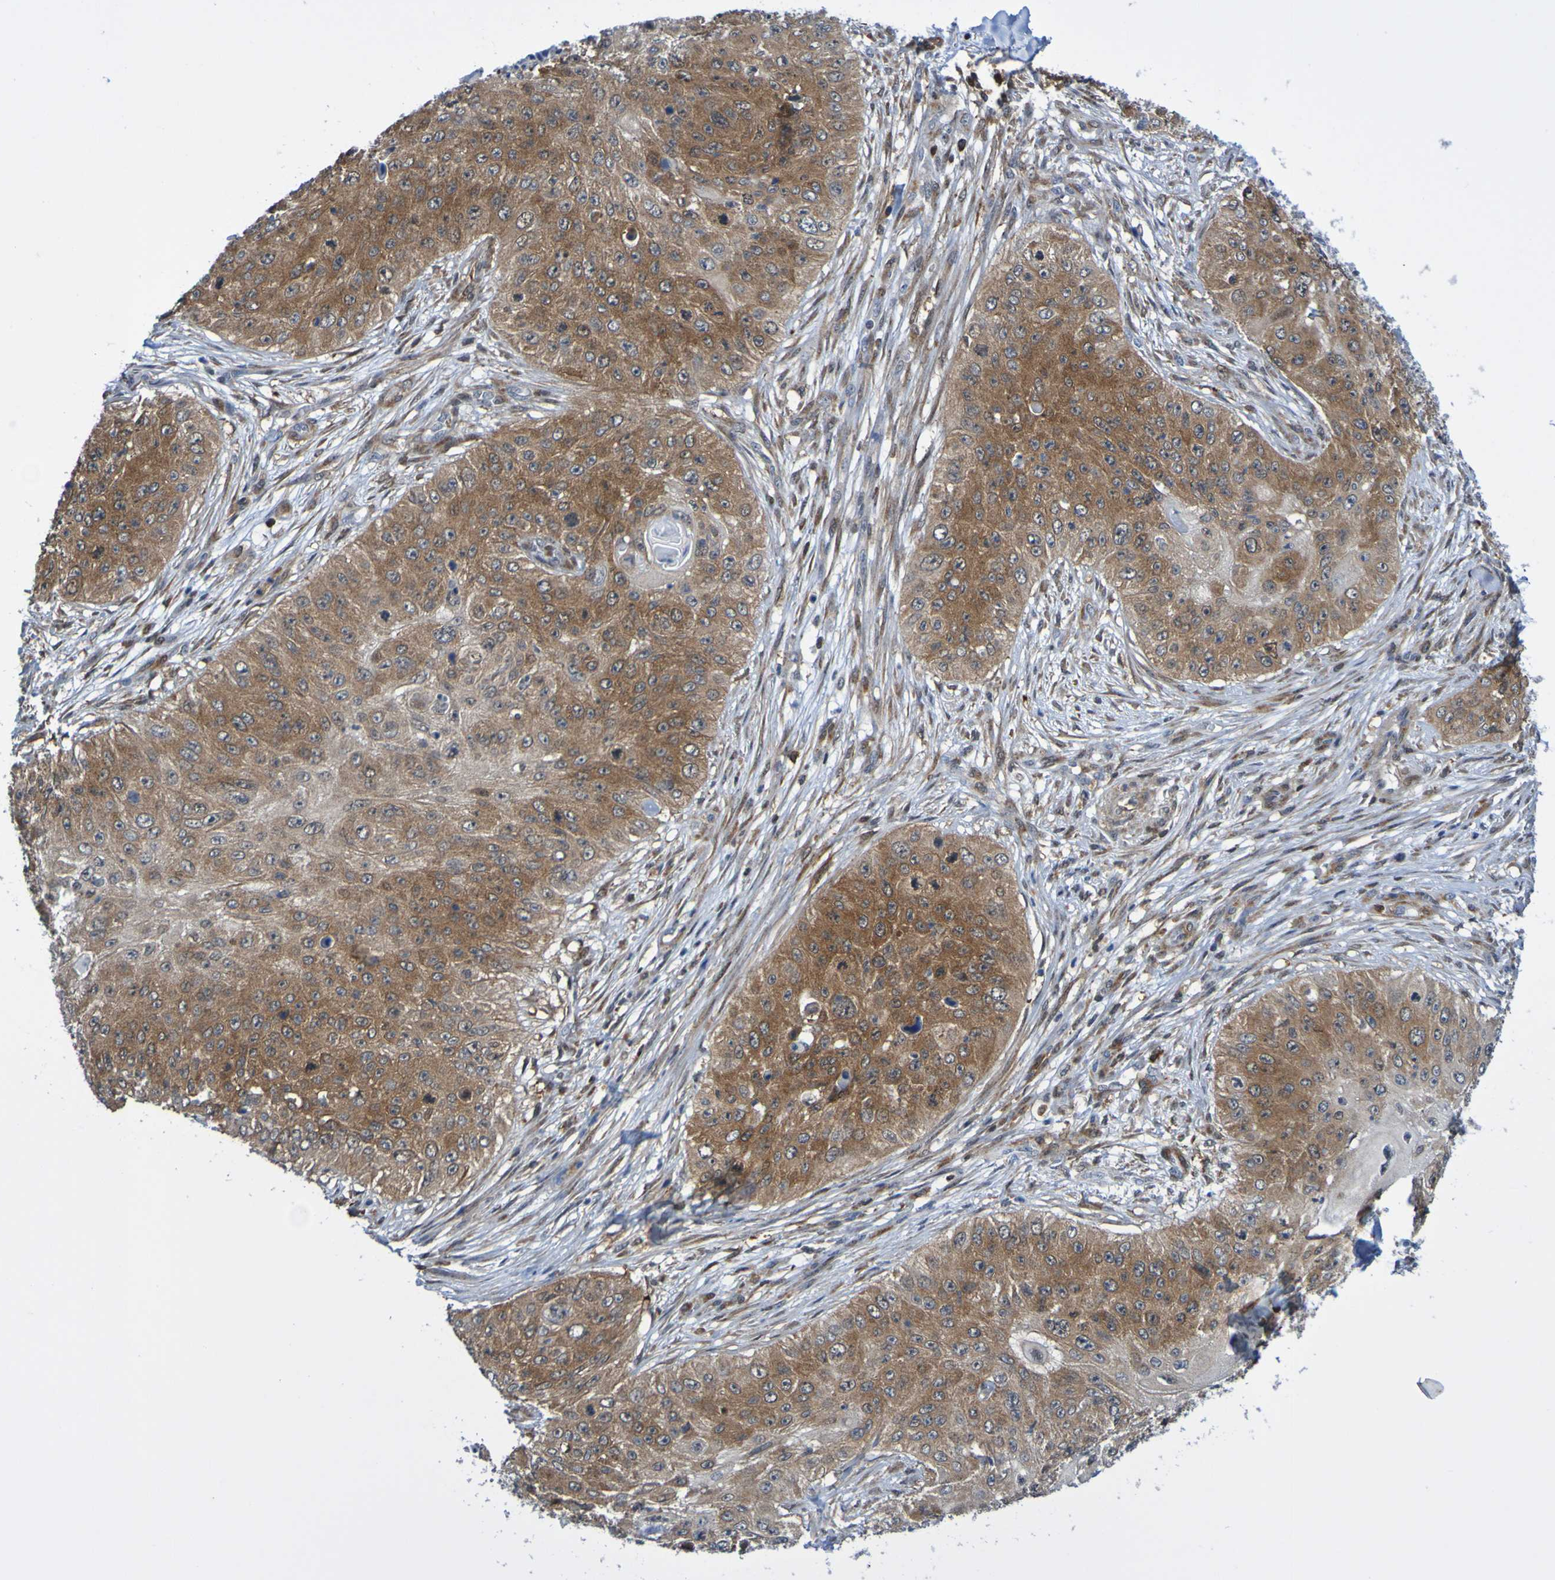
{"staining": {"intensity": "moderate", "quantity": ">75%", "location": "cytoplasmic/membranous"}, "tissue": "skin cancer", "cell_type": "Tumor cells", "image_type": "cancer", "snomed": [{"axis": "morphology", "description": "Squamous cell carcinoma, NOS"}, {"axis": "topography", "description": "Skin"}], "caption": "Immunohistochemistry (IHC) of human skin cancer demonstrates medium levels of moderate cytoplasmic/membranous expression in approximately >75% of tumor cells.", "gene": "ATIC", "patient": {"sex": "female", "age": 80}}